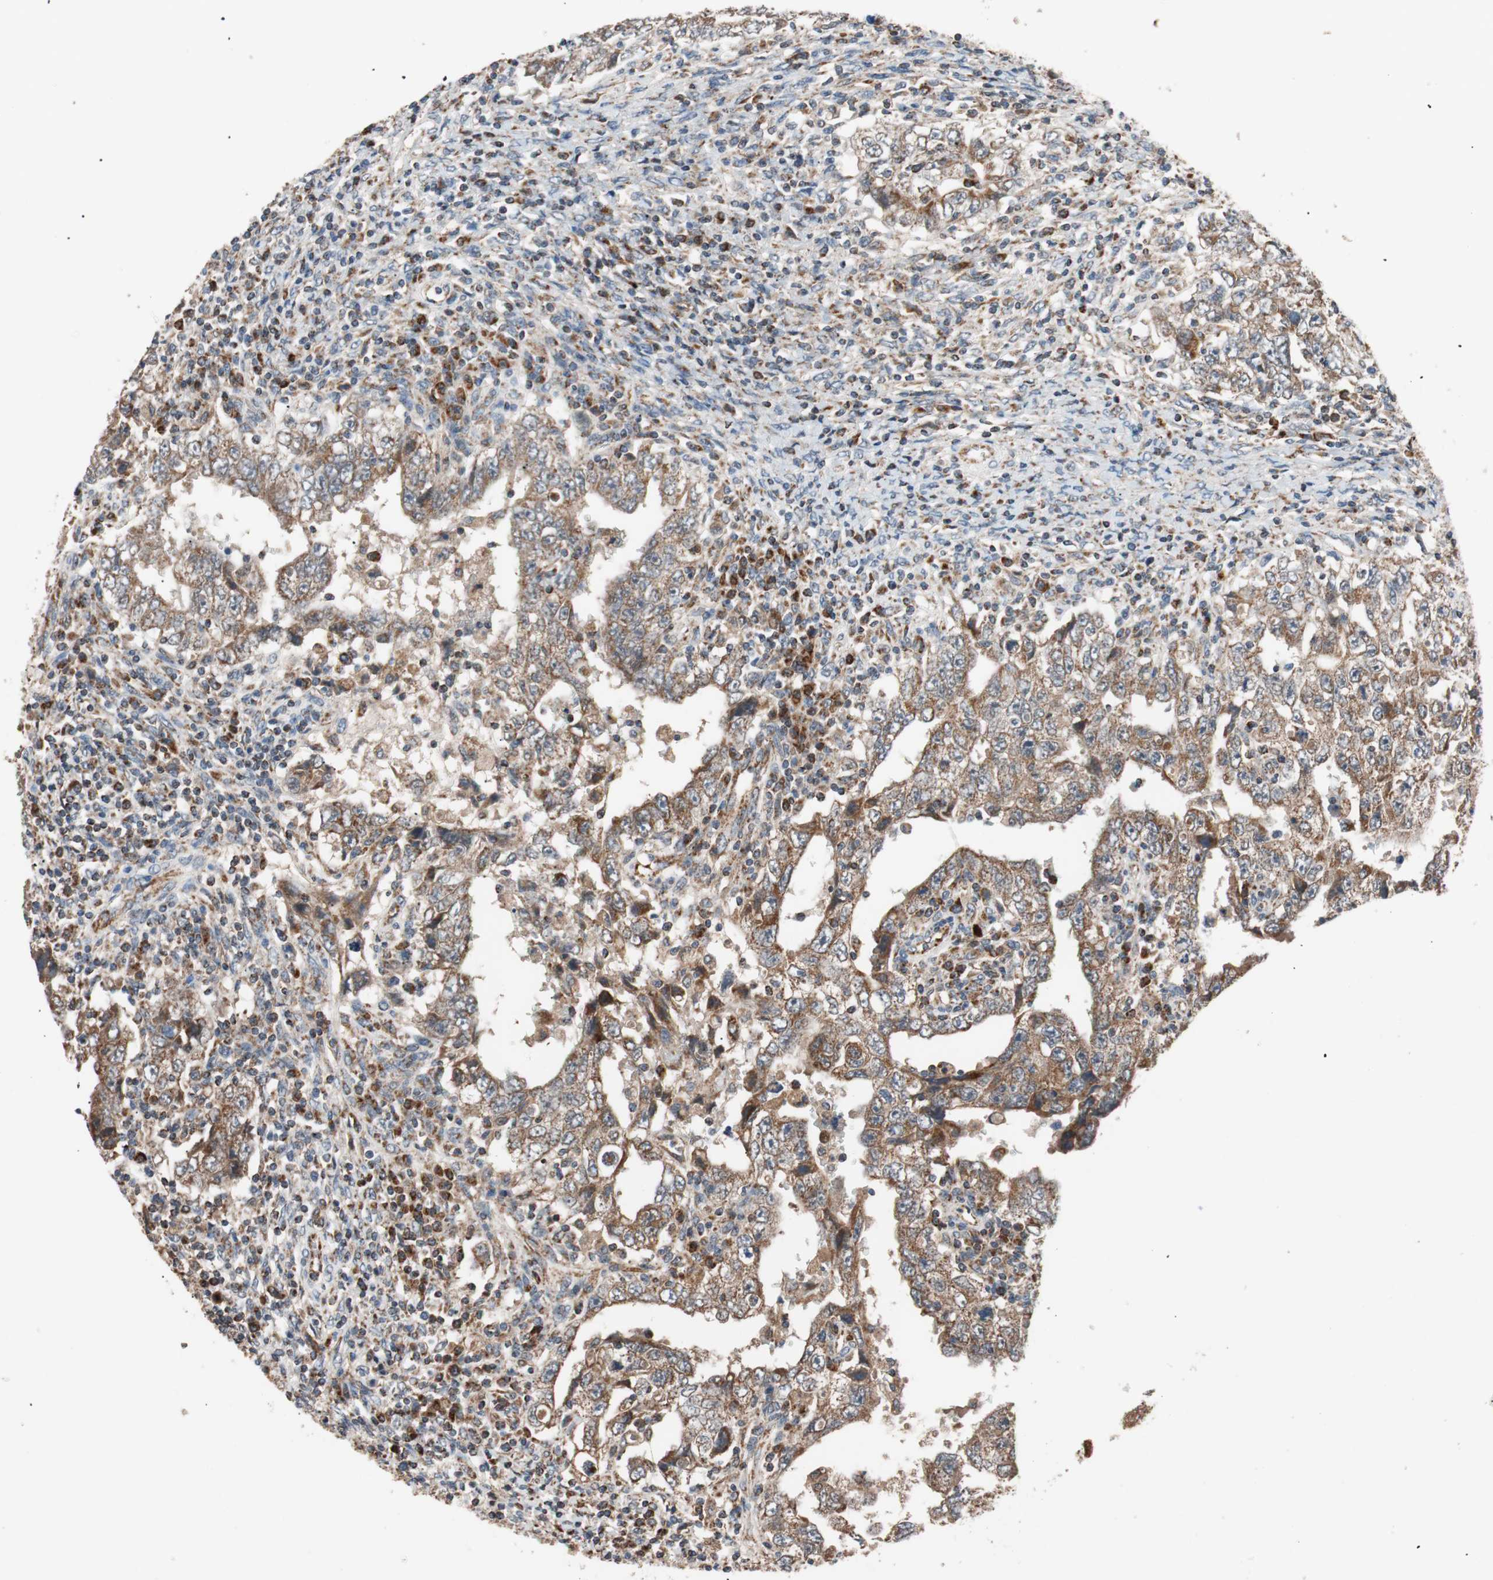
{"staining": {"intensity": "moderate", "quantity": ">75%", "location": "cytoplasmic/membranous"}, "tissue": "testis cancer", "cell_type": "Tumor cells", "image_type": "cancer", "snomed": [{"axis": "morphology", "description": "Carcinoma, Embryonal, NOS"}, {"axis": "topography", "description": "Testis"}], "caption": "A brown stain highlights moderate cytoplasmic/membranous staining of a protein in human embryonal carcinoma (testis) tumor cells.", "gene": "PITRM1", "patient": {"sex": "male", "age": 26}}